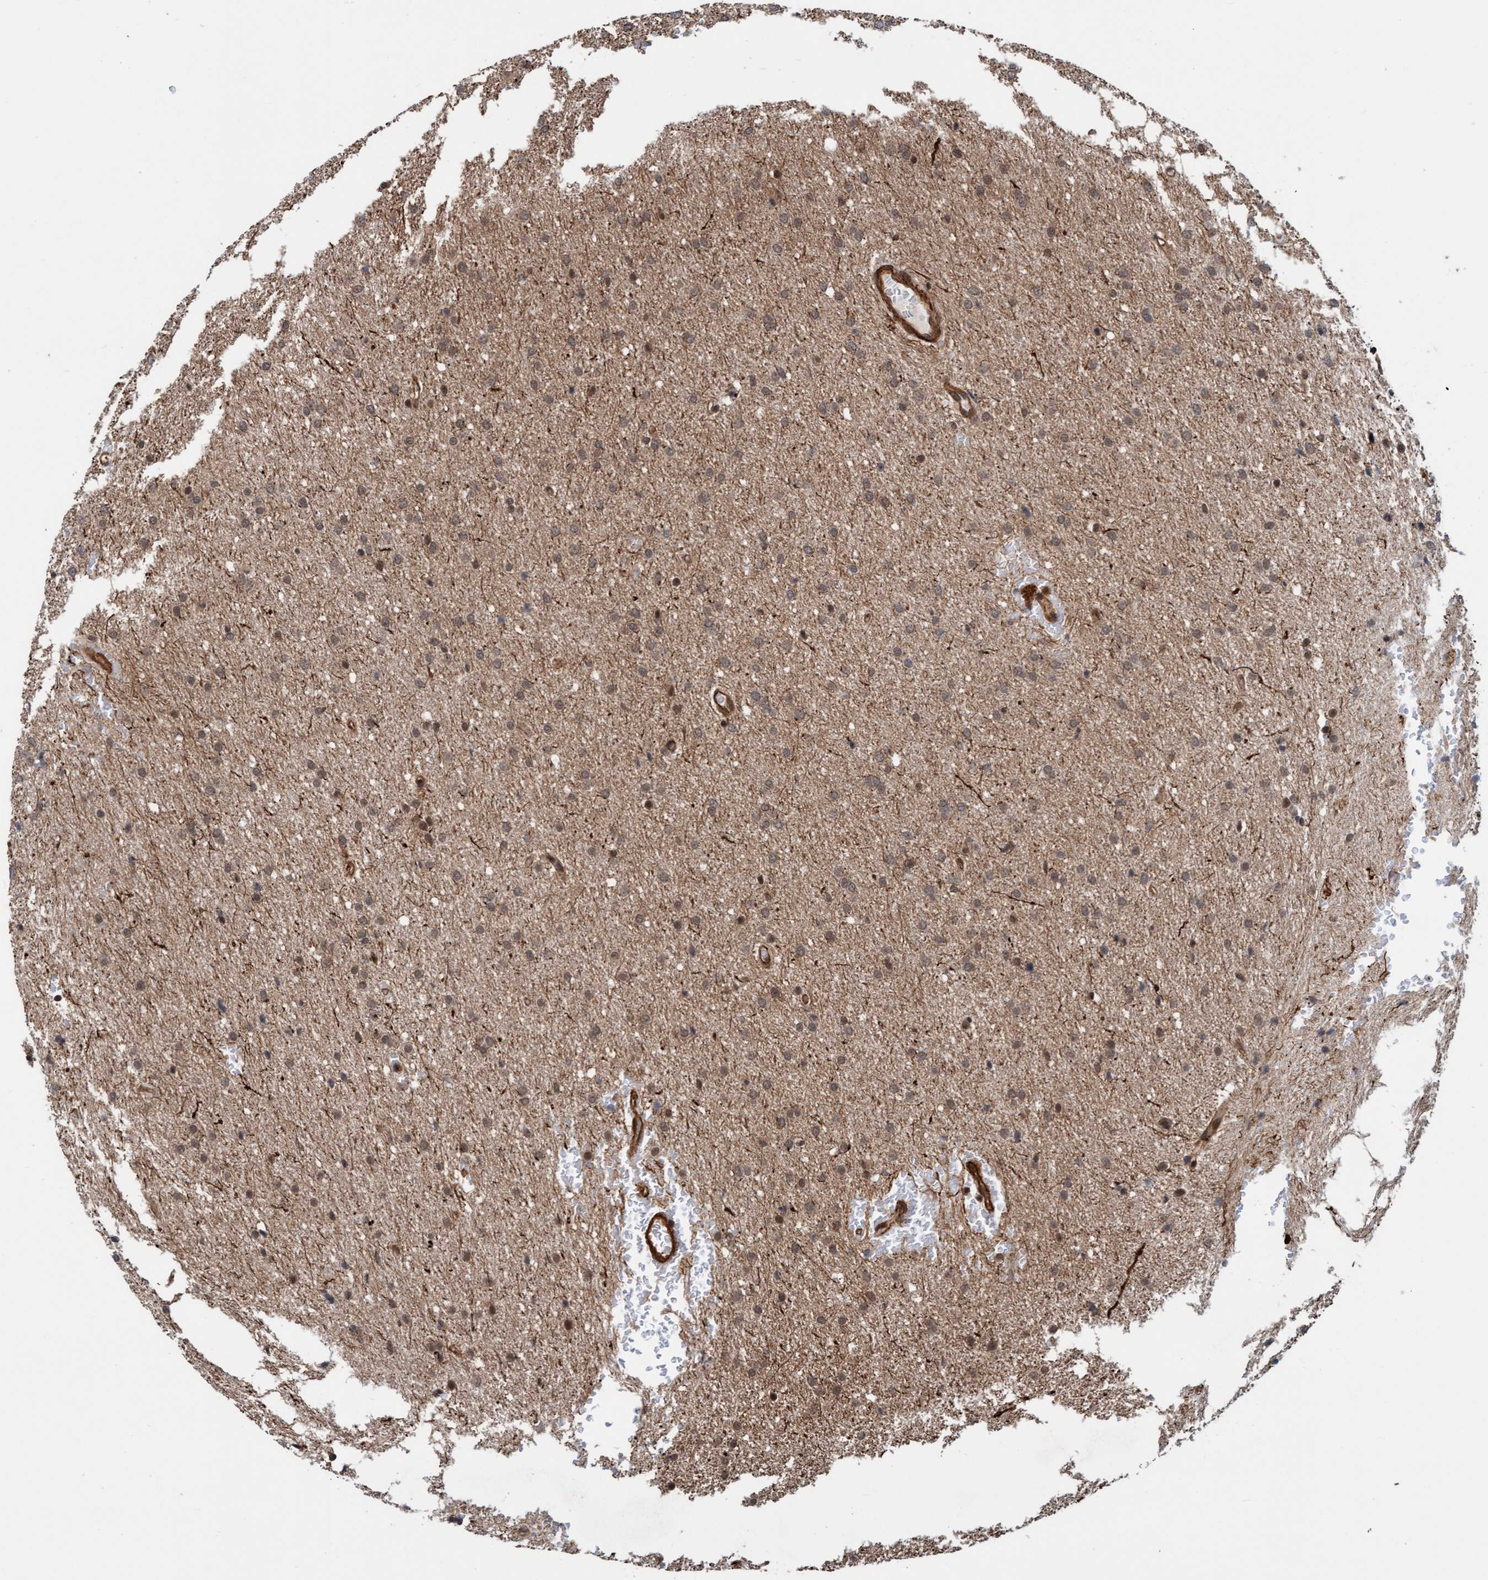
{"staining": {"intensity": "weak", "quantity": "25%-75%", "location": "cytoplasmic/membranous"}, "tissue": "glioma", "cell_type": "Tumor cells", "image_type": "cancer", "snomed": [{"axis": "morphology", "description": "Glioma, malignant, Low grade"}, {"axis": "topography", "description": "Brain"}], "caption": "Immunohistochemical staining of glioma demonstrates weak cytoplasmic/membranous protein positivity in approximately 25%-75% of tumor cells.", "gene": "STXBP4", "patient": {"sex": "female", "age": 37}}